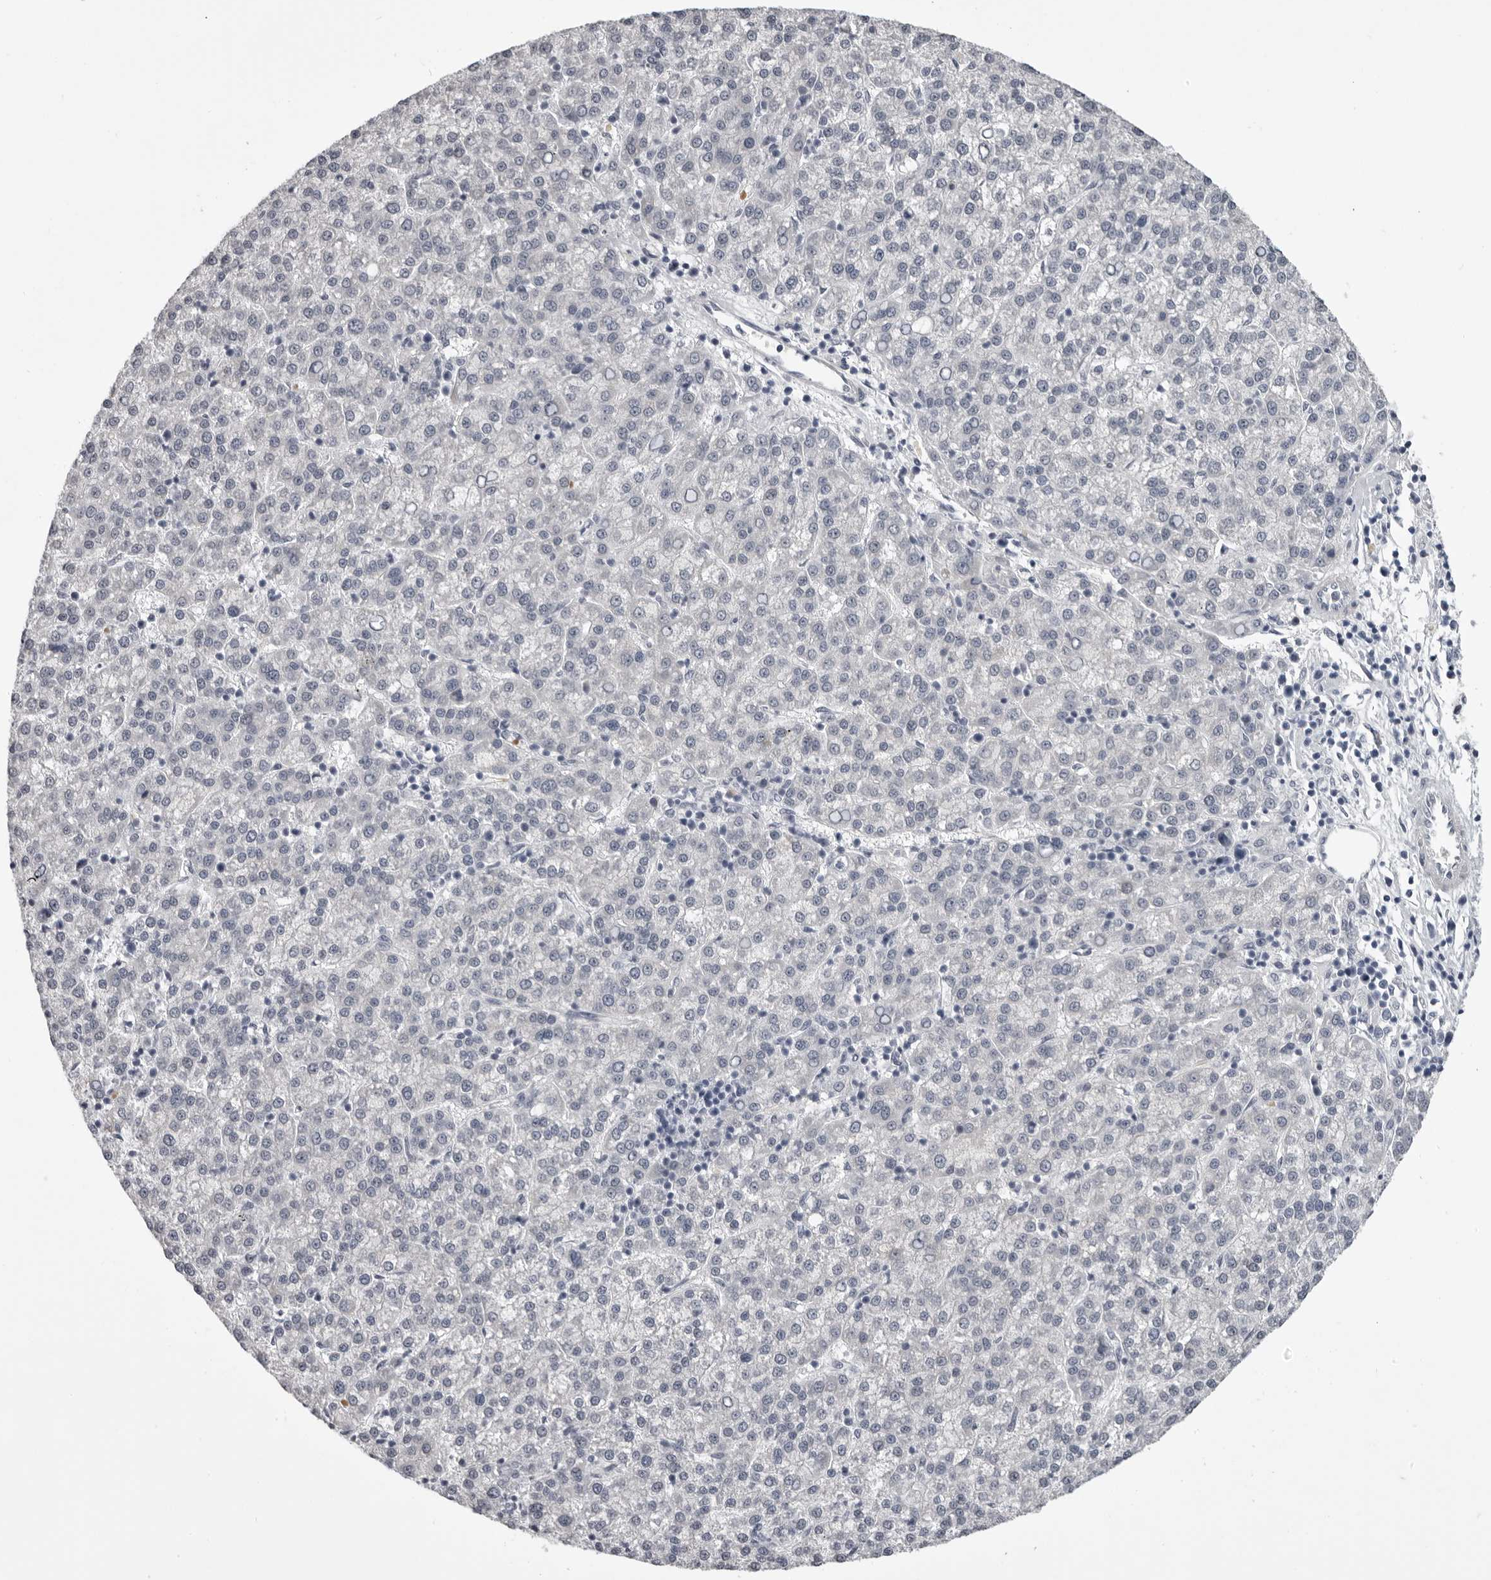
{"staining": {"intensity": "negative", "quantity": "none", "location": "none"}, "tissue": "liver cancer", "cell_type": "Tumor cells", "image_type": "cancer", "snomed": [{"axis": "morphology", "description": "Carcinoma, Hepatocellular, NOS"}, {"axis": "topography", "description": "Liver"}], "caption": "A photomicrograph of human liver cancer (hepatocellular carcinoma) is negative for staining in tumor cells. (Stains: DAB immunohistochemistry (IHC) with hematoxylin counter stain, Microscopy: brightfield microscopy at high magnification).", "gene": "EPHA10", "patient": {"sex": "female", "age": 58}}